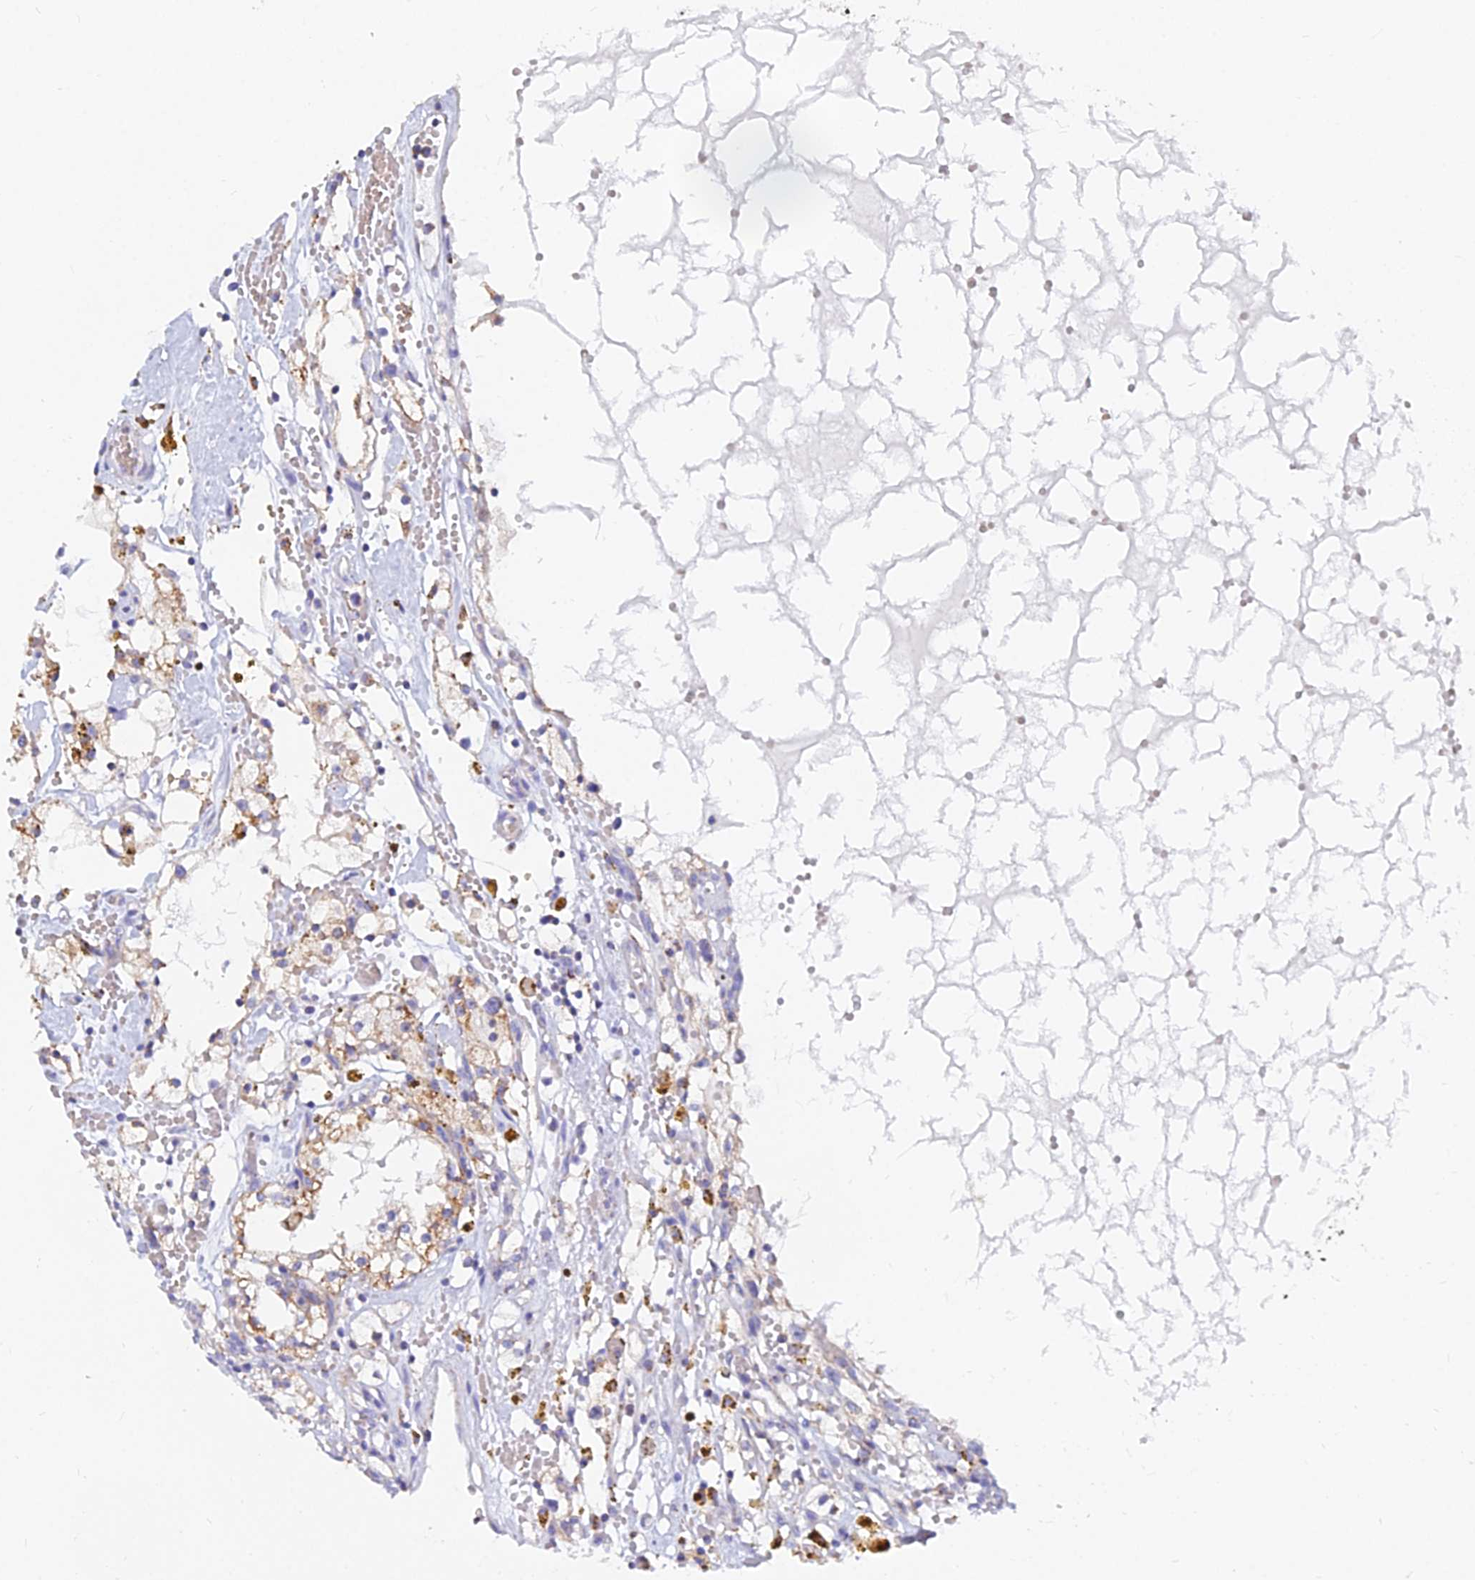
{"staining": {"intensity": "moderate", "quantity": "<25%", "location": "cytoplasmic/membranous"}, "tissue": "renal cancer", "cell_type": "Tumor cells", "image_type": "cancer", "snomed": [{"axis": "morphology", "description": "Adenocarcinoma, NOS"}, {"axis": "topography", "description": "Kidney"}], "caption": "Human renal cancer (adenocarcinoma) stained for a protein (brown) reveals moderate cytoplasmic/membranous positive expression in approximately <25% of tumor cells.", "gene": "MGST1", "patient": {"sex": "male", "age": 56}}